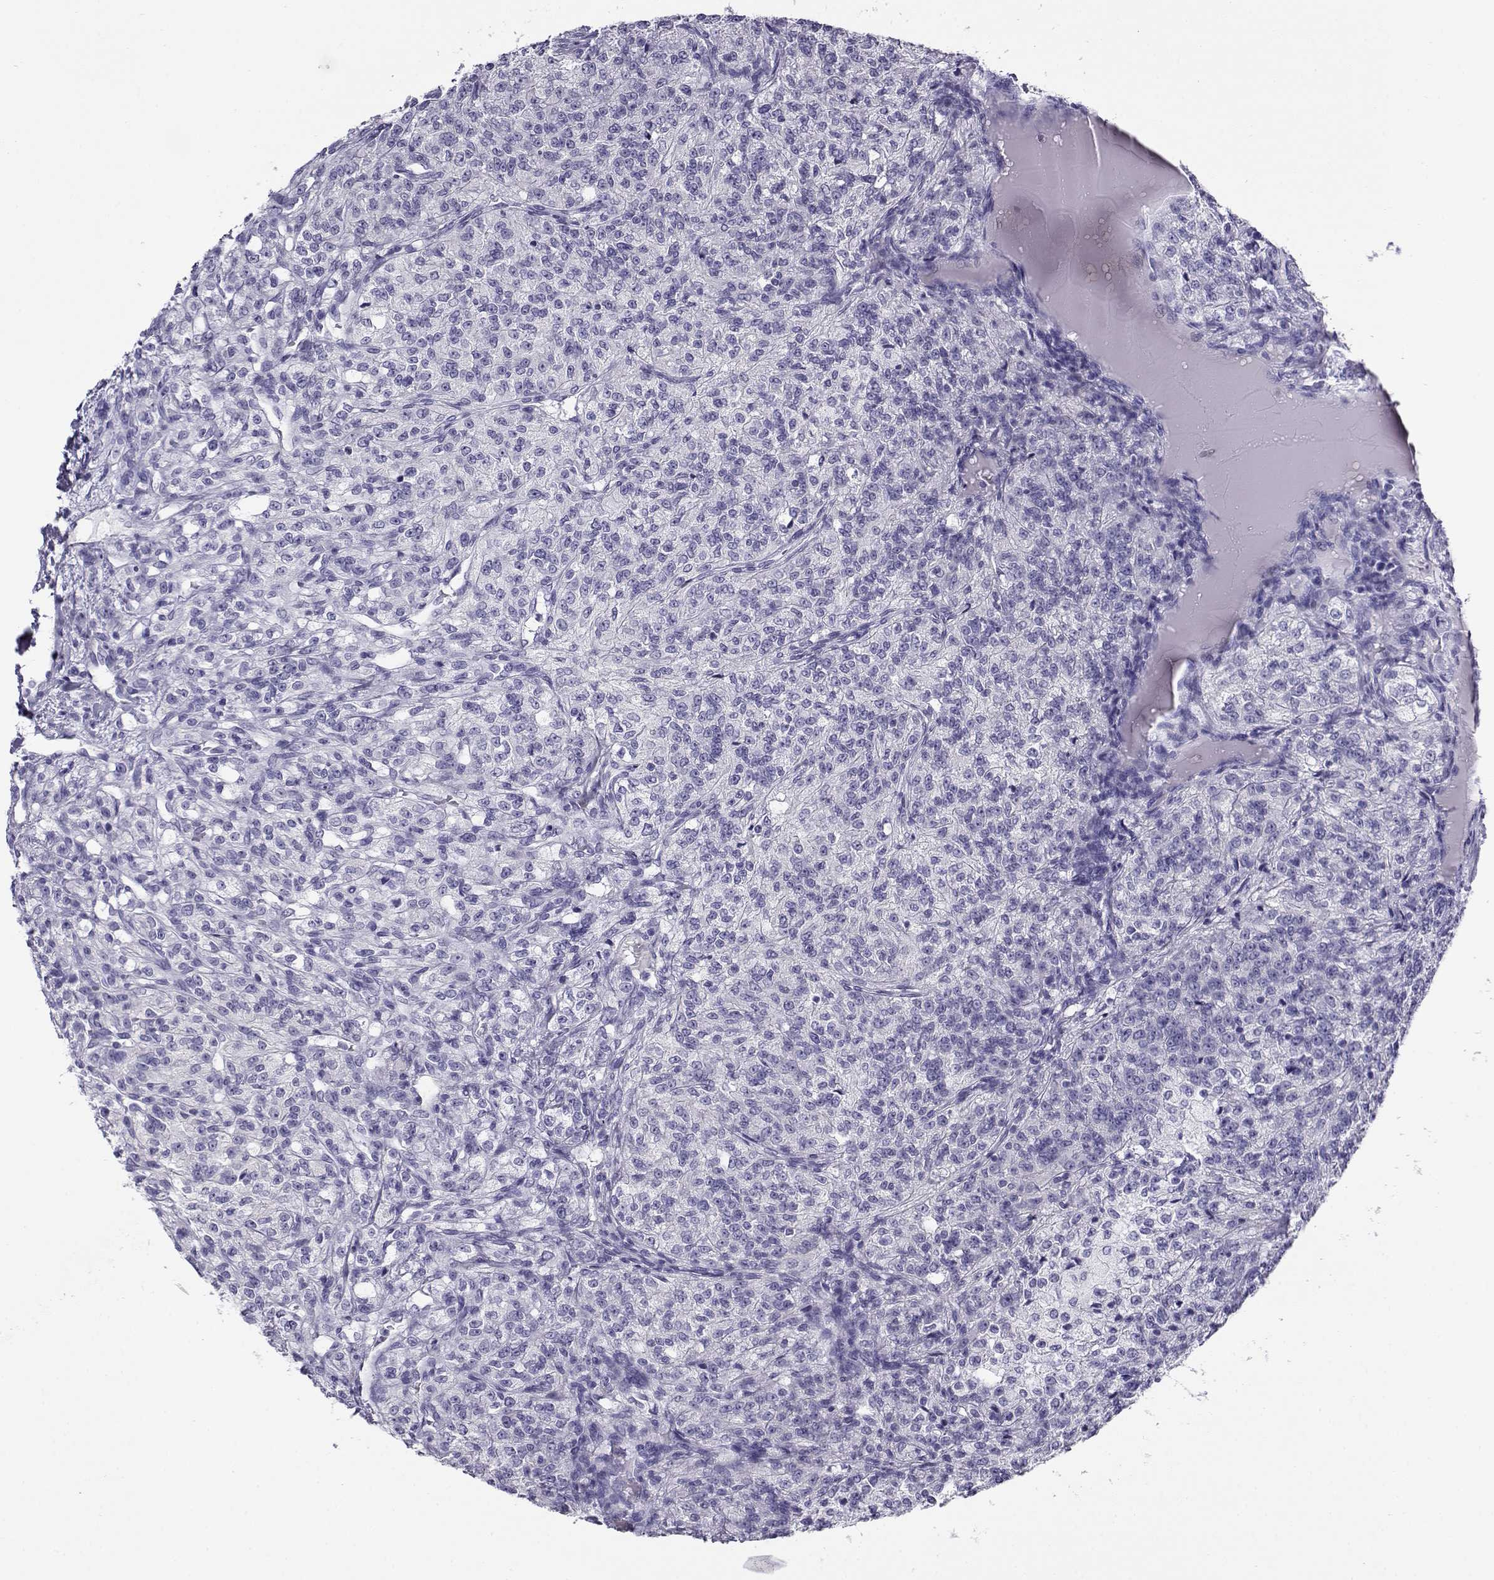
{"staining": {"intensity": "negative", "quantity": "none", "location": "none"}, "tissue": "renal cancer", "cell_type": "Tumor cells", "image_type": "cancer", "snomed": [{"axis": "morphology", "description": "Adenocarcinoma, NOS"}, {"axis": "topography", "description": "Kidney"}], "caption": "Tumor cells are negative for protein expression in human renal cancer. Nuclei are stained in blue.", "gene": "CABS1", "patient": {"sex": "female", "age": 63}}